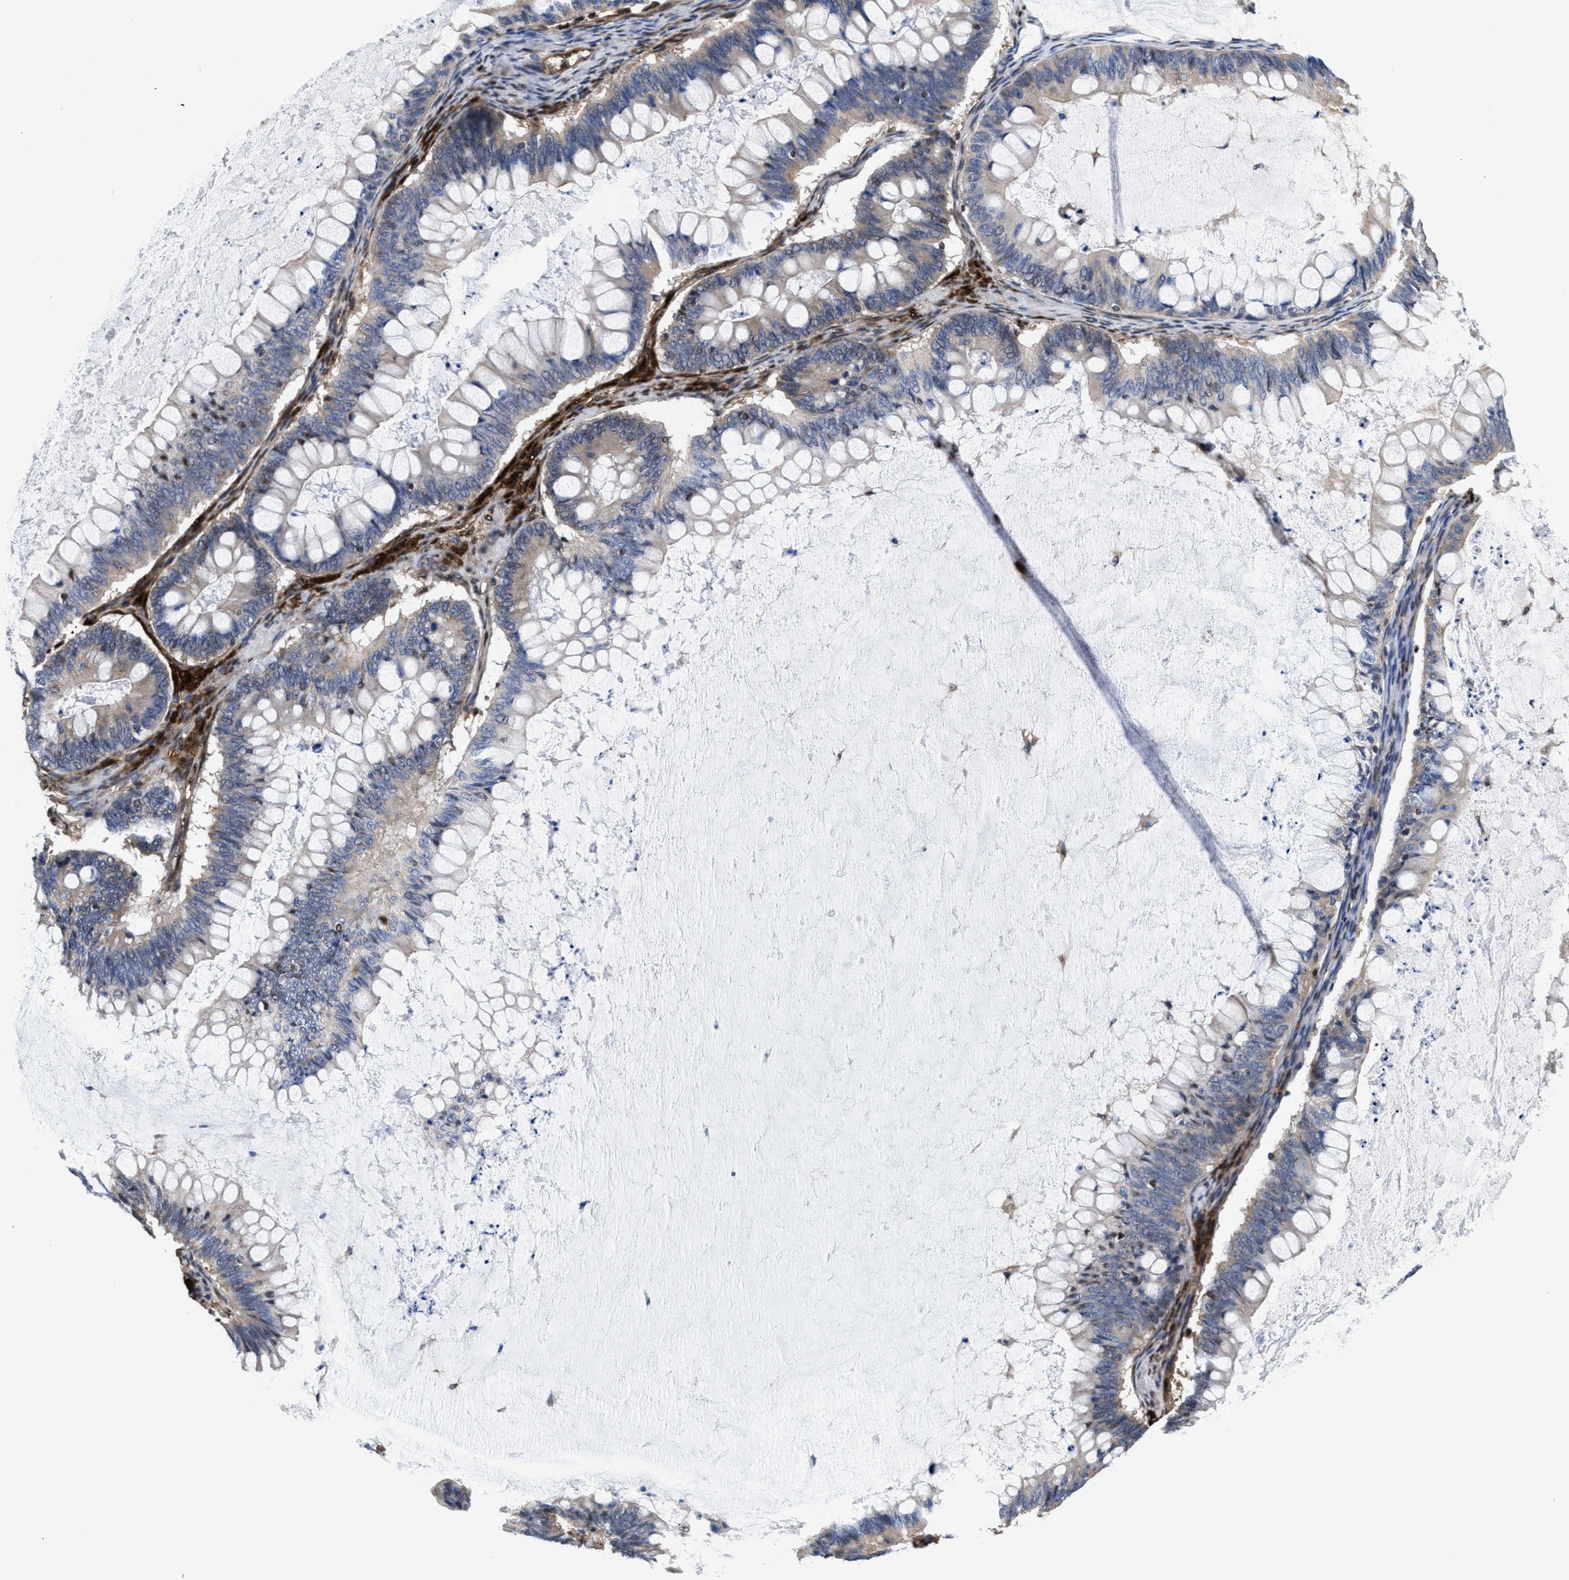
{"staining": {"intensity": "negative", "quantity": "none", "location": "none"}, "tissue": "ovarian cancer", "cell_type": "Tumor cells", "image_type": "cancer", "snomed": [{"axis": "morphology", "description": "Cystadenocarcinoma, mucinous, NOS"}, {"axis": "topography", "description": "Ovary"}], "caption": "This is an immunohistochemistry photomicrograph of ovarian cancer (mucinous cystadenocarcinoma). There is no positivity in tumor cells.", "gene": "ACLY", "patient": {"sex": "female", "age": 61}}